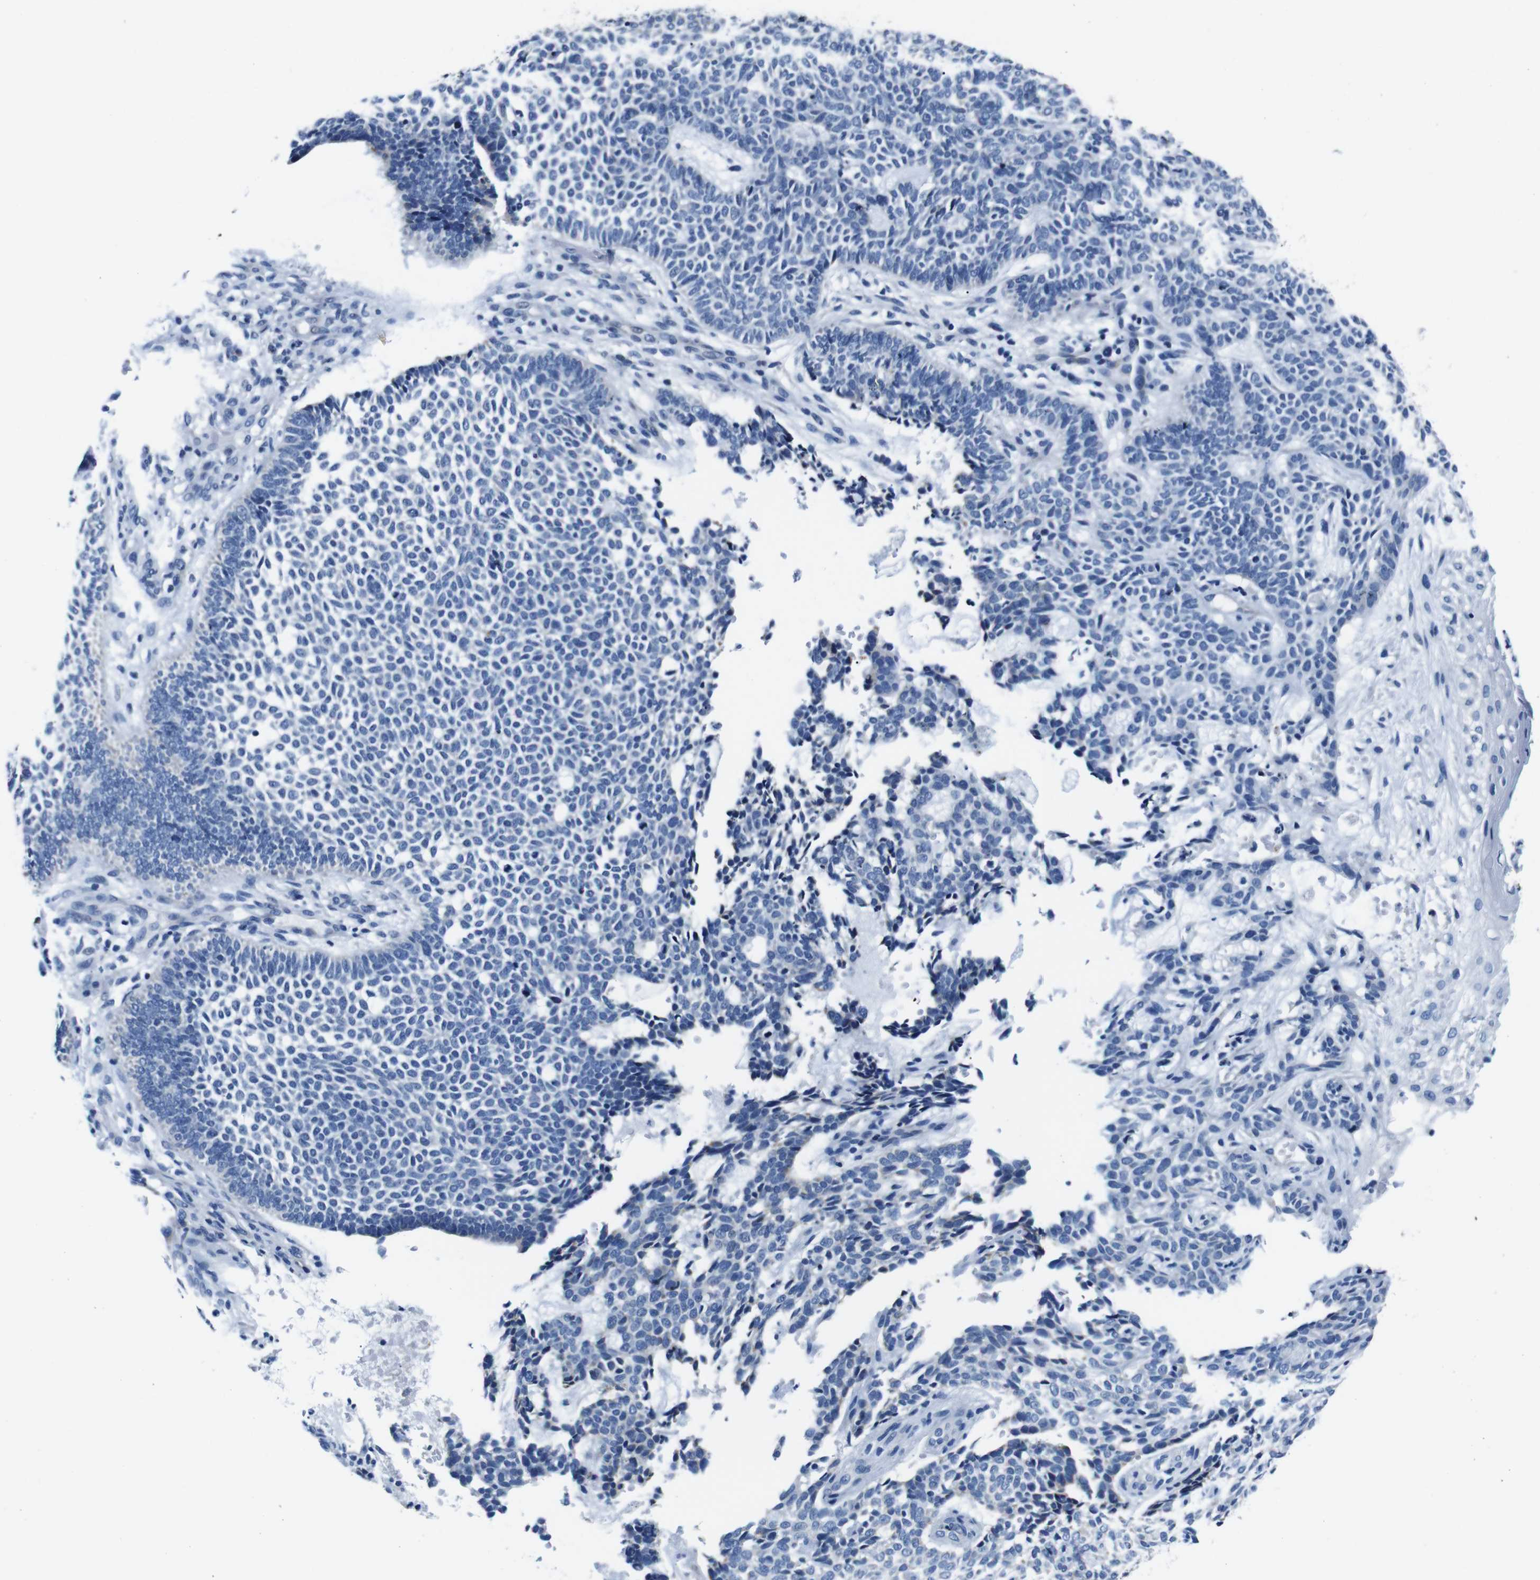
{"staining": {"intensity": "negative", "quantity": "none", "location": "none"}, "tissue": "skin cancer", "cell_type": "Tumor cells", "image_type": "cancer", "snomed": [{"axis": "morphology", "description": "Basal cell carcinoma"}, {"axis": "topography", "description": "Skin"}], "caption": "Tumor cells show no significant protein expression in skin cancer (basal cell carcinoma). (DAB IHC visualized using brightfield microscopy, high magnification).", "gene": "SNX19", "patient": {"sex": "male", "age": 87}}